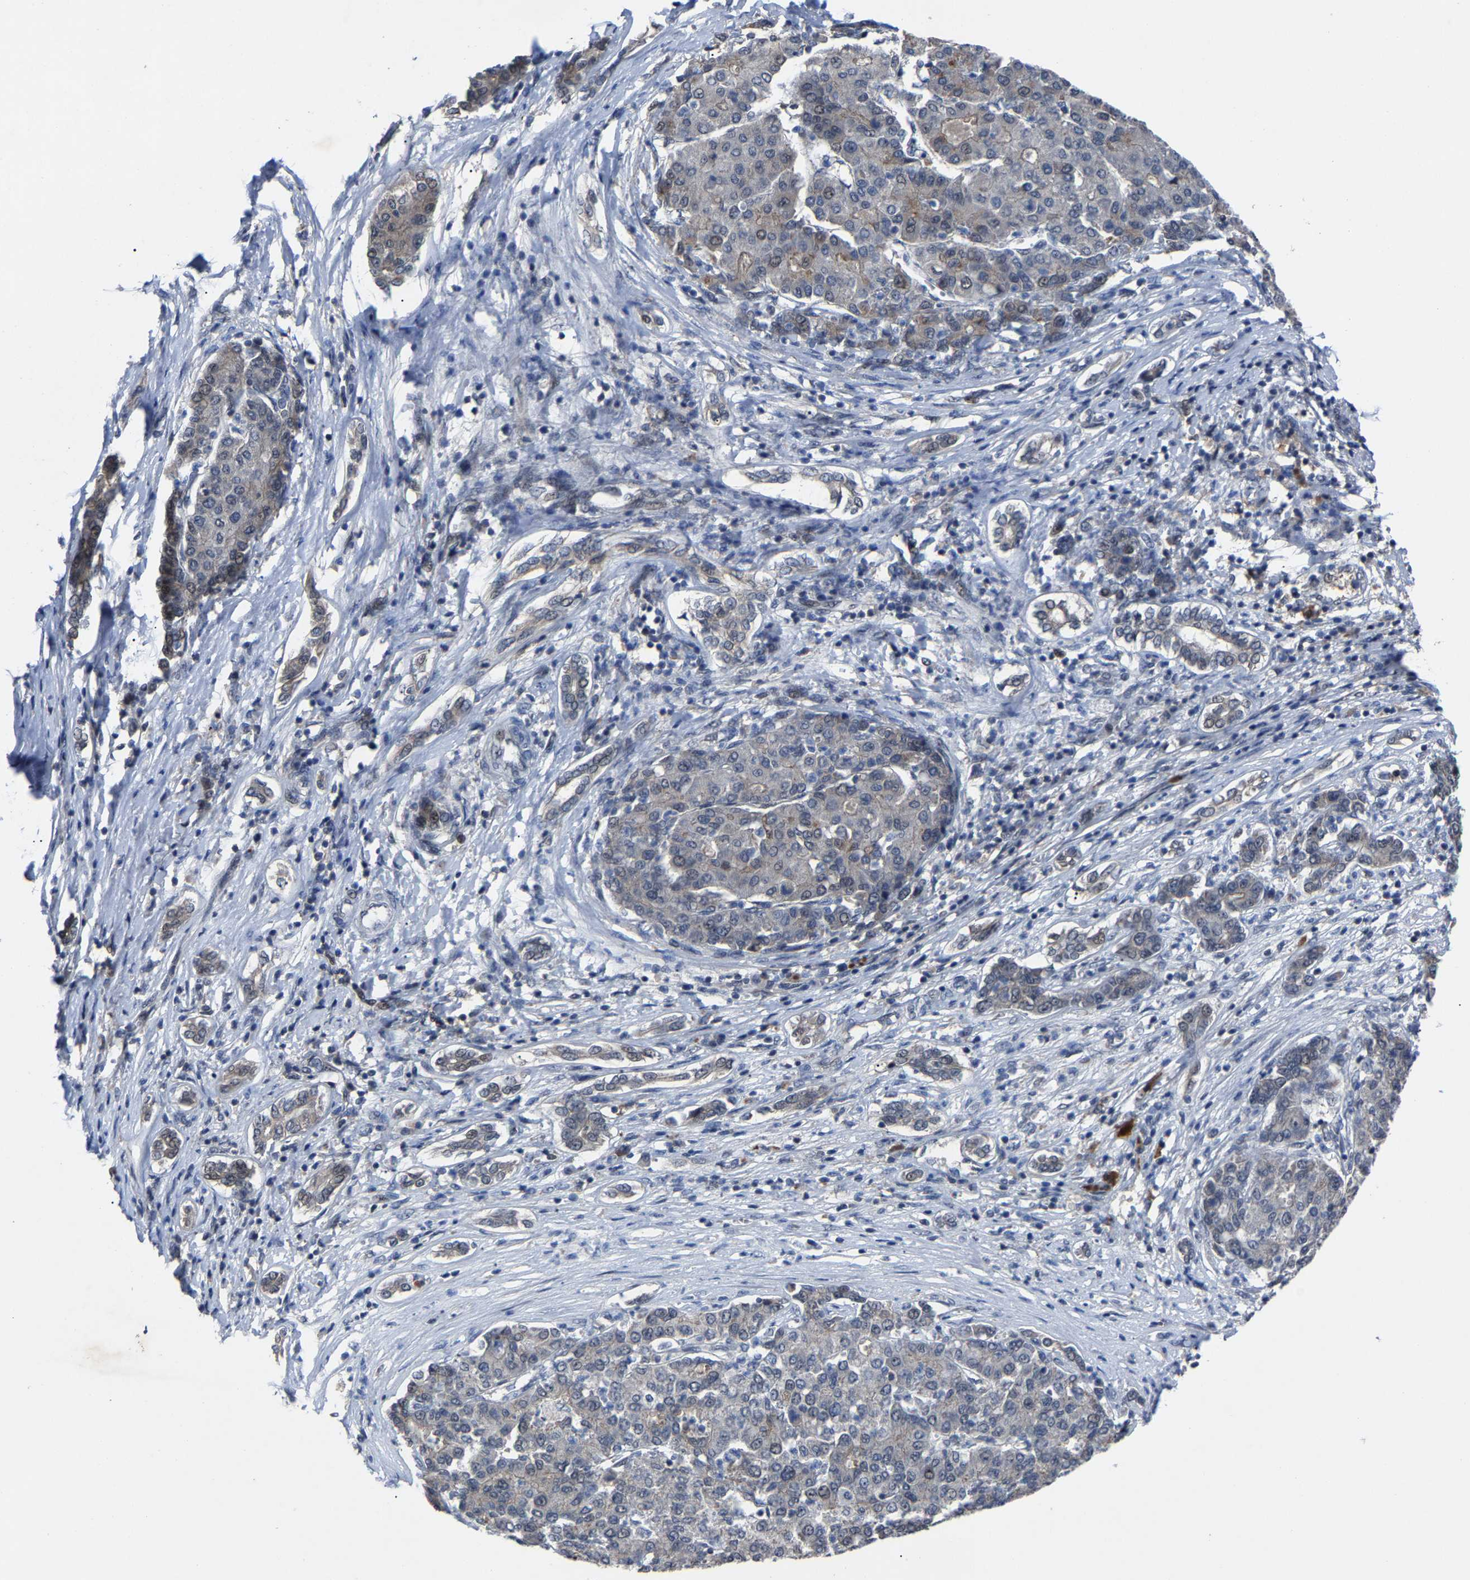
{"staining": {"intensity": "weak", "quantity": "25%-75%", "location": "nuclear"}, "tissue": "liver cancer", "cell_type": "Tumor cells", "image_type": "cancer", "snomed": [{"axis": "morphology", "description": "Carcinoma, Hepatocellular, NOS"}, {"axis": "topography", "description": "Liver"}], "caption": "Hepatocellular carcinoma (liver) was stained to show a protein in brown. There is low levels of weak nuclear positivity in about 25%-75% of tumor cells.", "gene": "LSM8", "patient": {"sex": "male", "age": 65}}